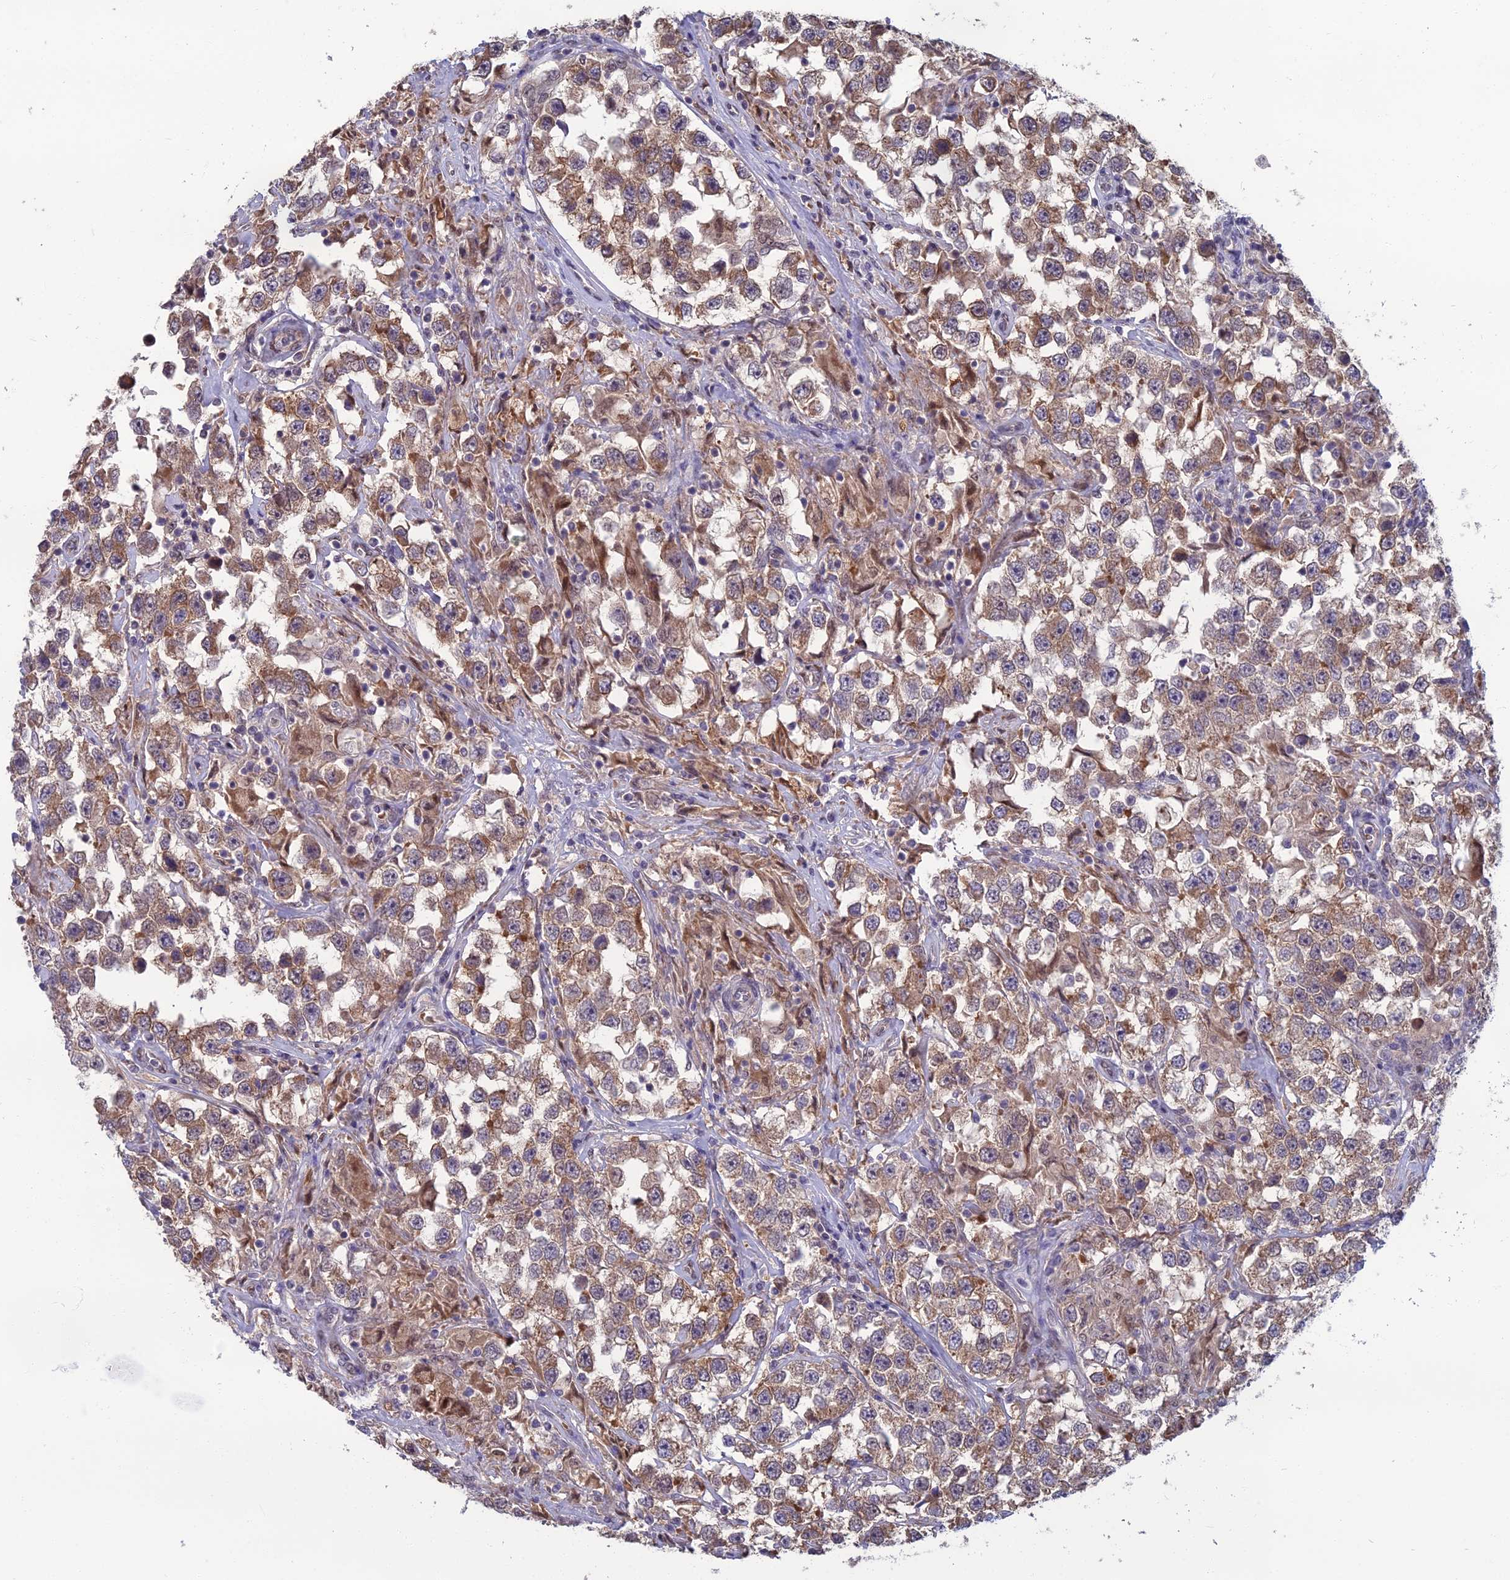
{"staining": {"intensity": "moderate", "quantity": ">75%", "location": "cytoplasmic/membranous,nuclear"}, "tissue": "testis cancer", "cell_type": "Tumor cells", "image_type": "cancer", "snomed": [{"axis": "morphology", "description": "Seminoma, NOS"}, {"axis": "topography", "description": "Testis"}], "caption": "Moderate cytoplasmic/membranous and nuclear expression is identified in approximately >75% of tumor cells in seminoma (testis).", "gene": "NR4A3", "patient": {"sex": "male", "age": 46}}